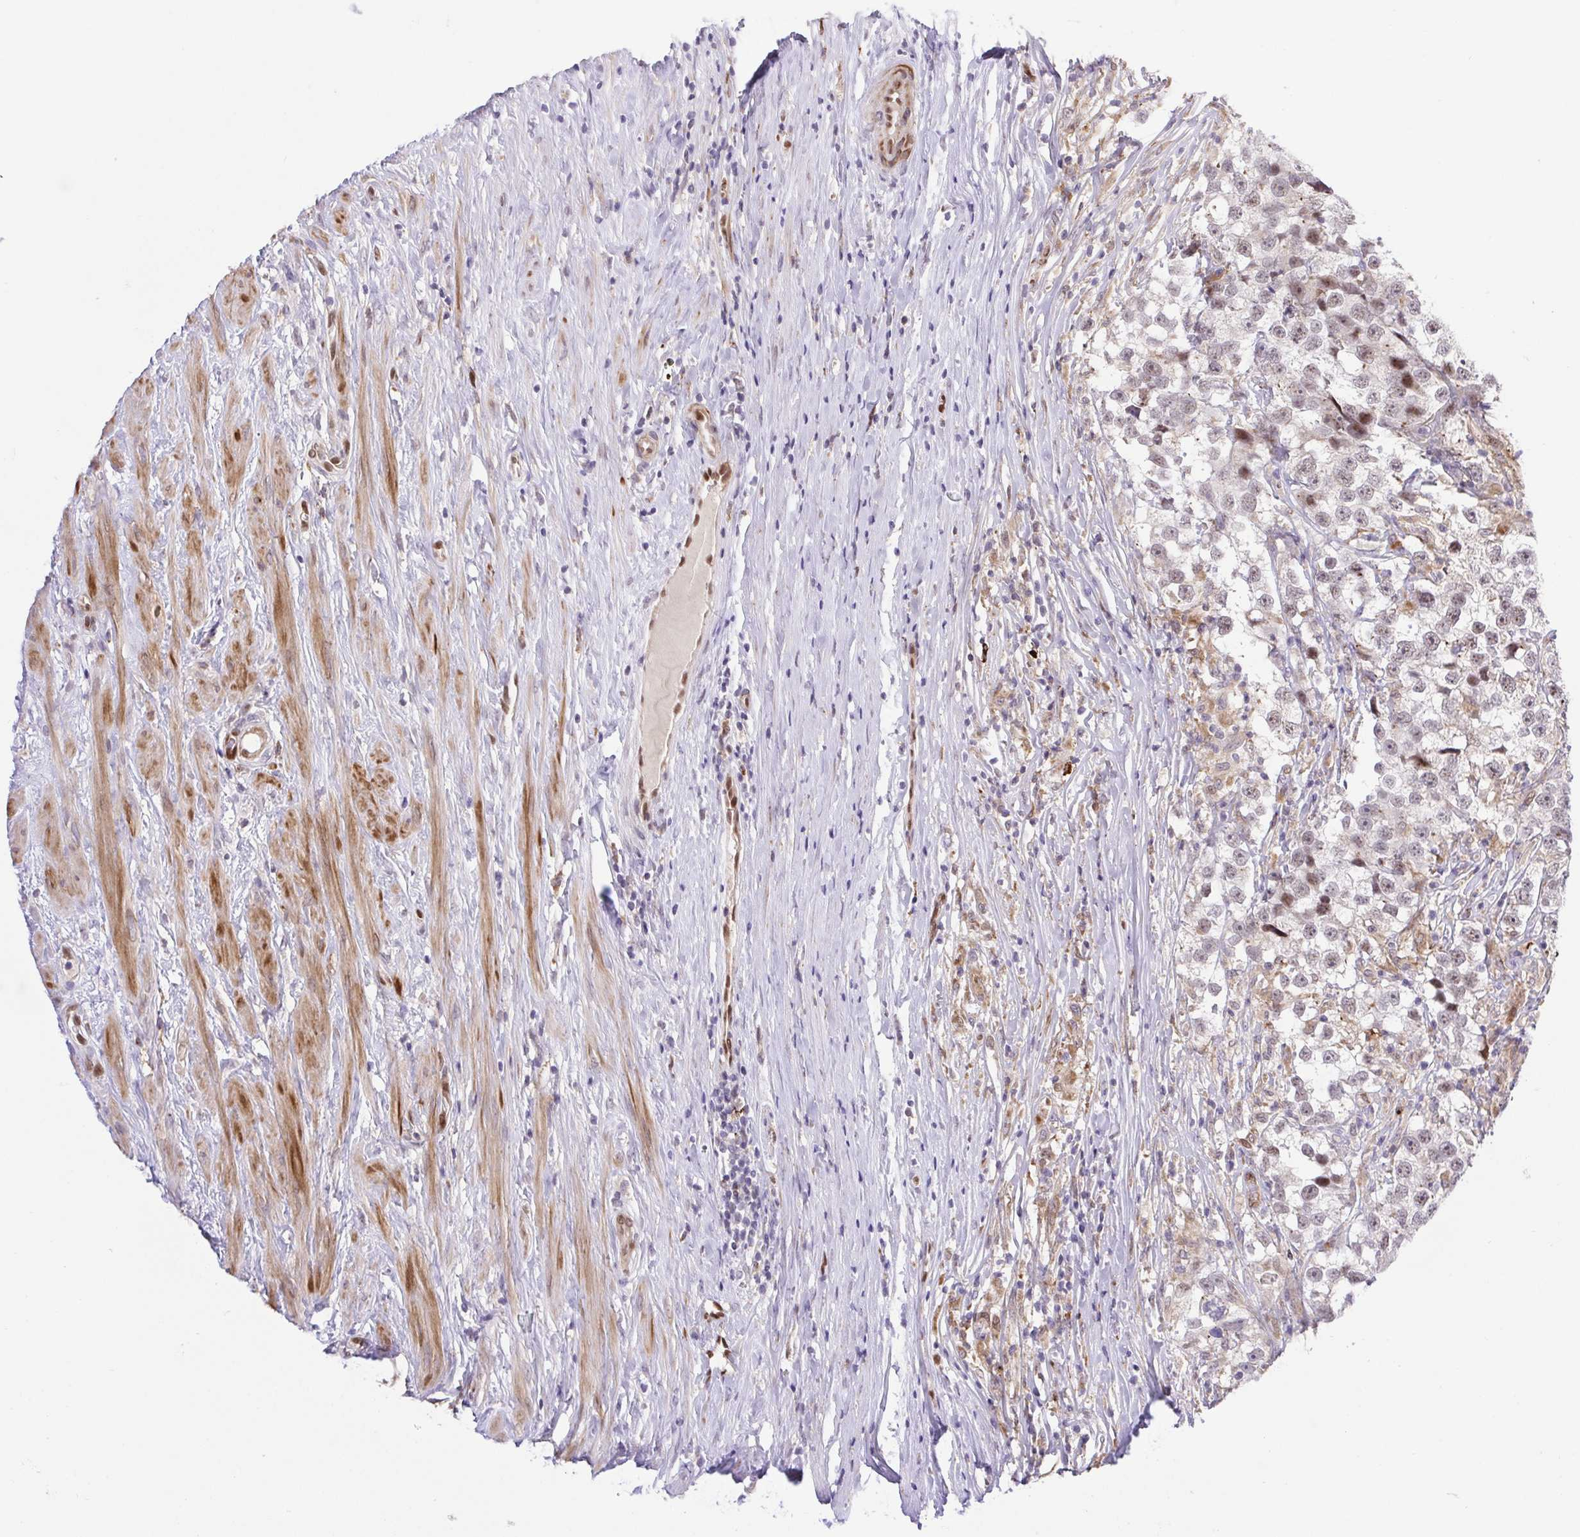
{"staining": {"intensity": "weak", "quantity": "<25%", "location": "nuclear"}, "tissue": "testis cancer", "cell_type": "Tumor cells", "image_type": "cancer", "snomed": [{"axis": "morphology", "description": "Seminoma, NOS"}, {"axis": "topography", "description": "Testis"}], "caption": "High magnification brightfield microscopy of testis seminoma stained with DAB (3,3'-diaminobenzidine) (brown) and counterstained with hematoxylin (blue): tumor cells show no significant positivity.", "gene": "ERG", "patient": {"sex": "male", "age": 46}}